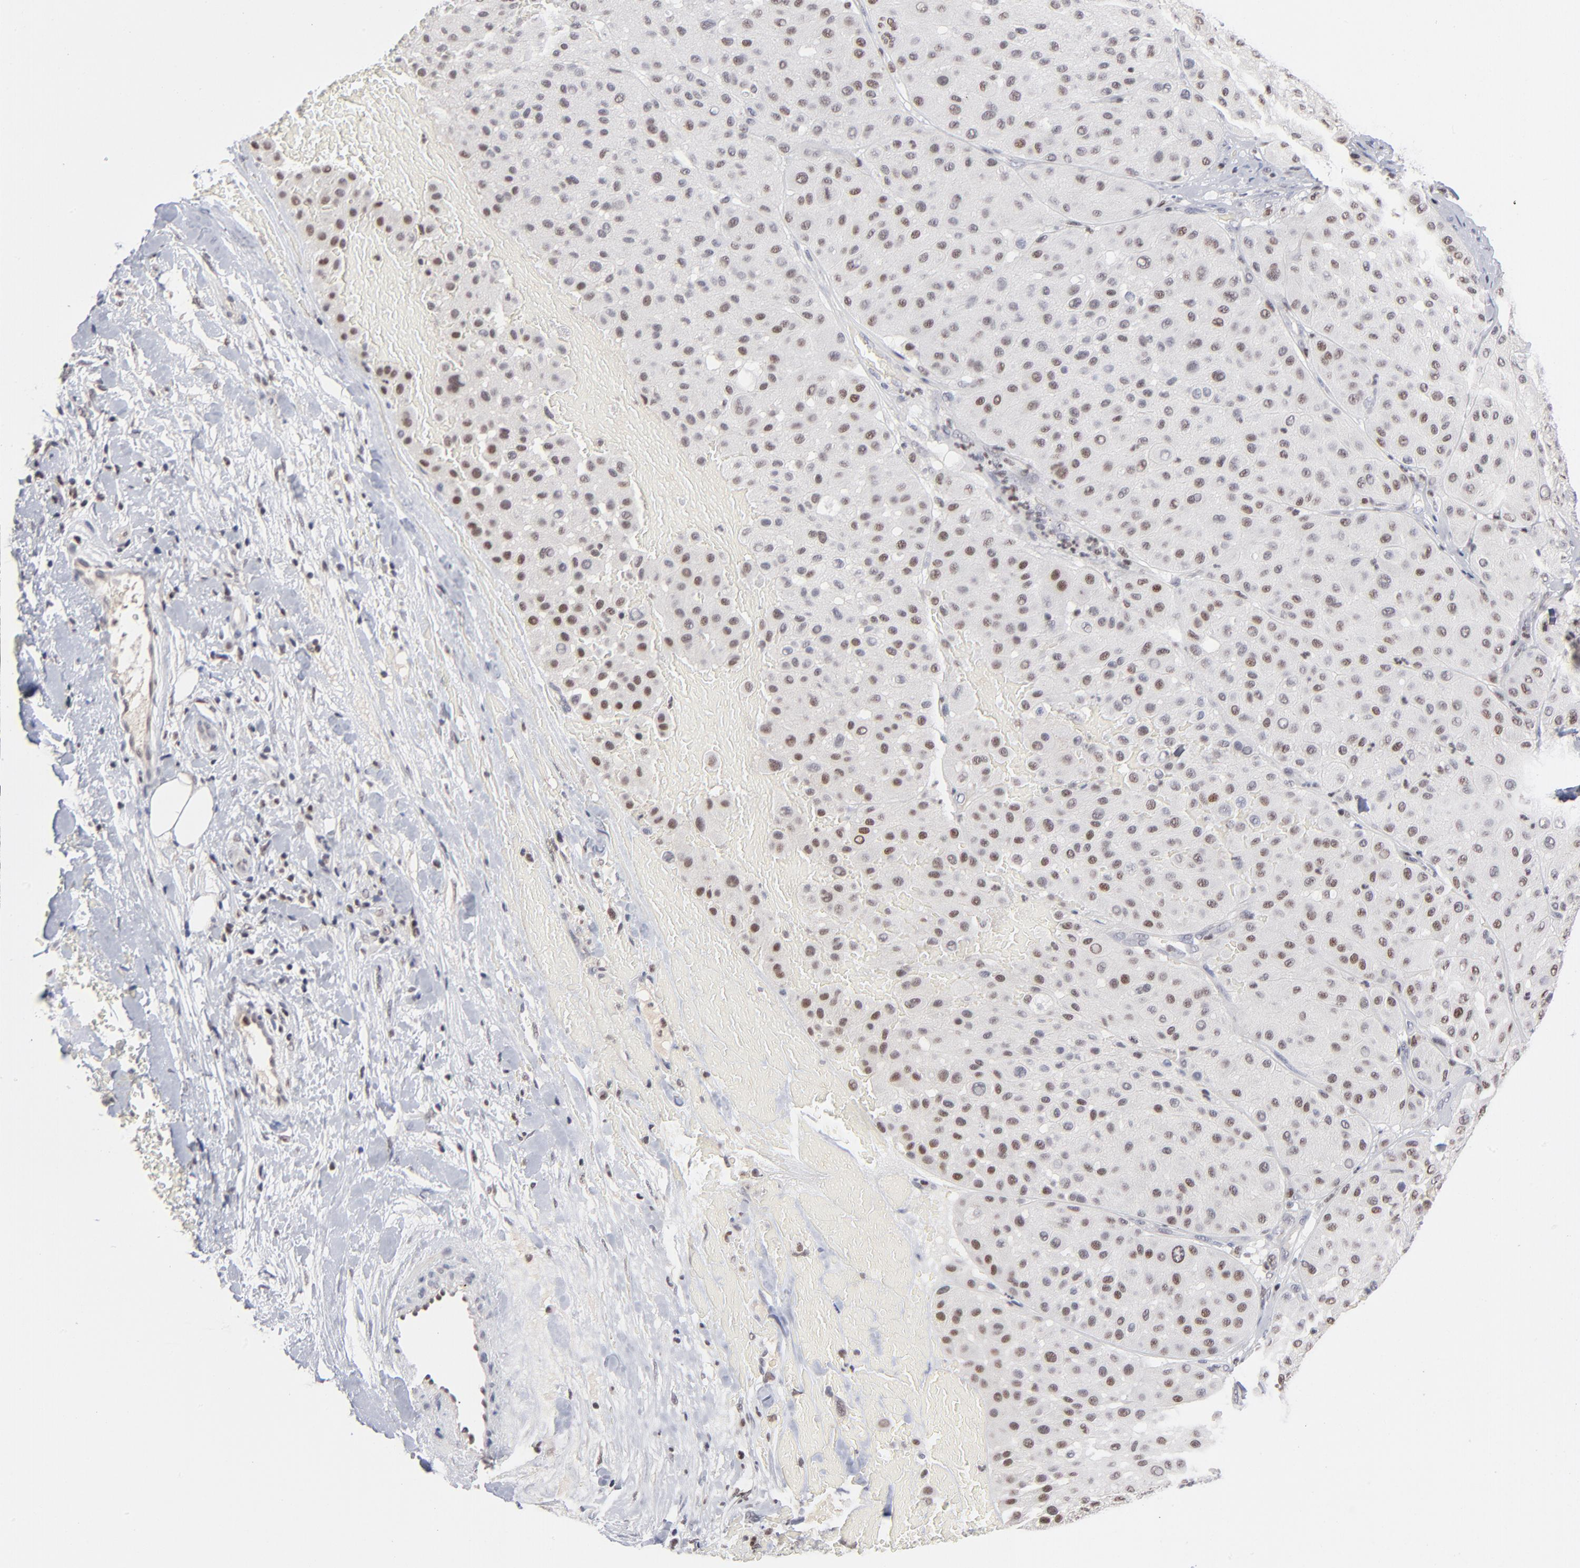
{"staining": {"intensity": "weak", "quantity": "25%-75%", "location": "nuclear"}, "tissue": "melanoma", "cell_type": "Tumor cells", "image_type": "cancer", "snomed": [{"axis": "morphology", "description": "Normal tissue, NOS"}, {"axis": "morphology", "description": "Malignant melanoma, Metastatic site"}, {"axis": "topography", "description": "Skin"}], "caption": "Immunohistochemical staining of malignant melanoma (metastatic site) demonstrates low levels of weak nuclear positivity in approximately 25%-75% of tumor cells.", "gene": "MAX", "patient": {"sex": "male", "age": 41}}